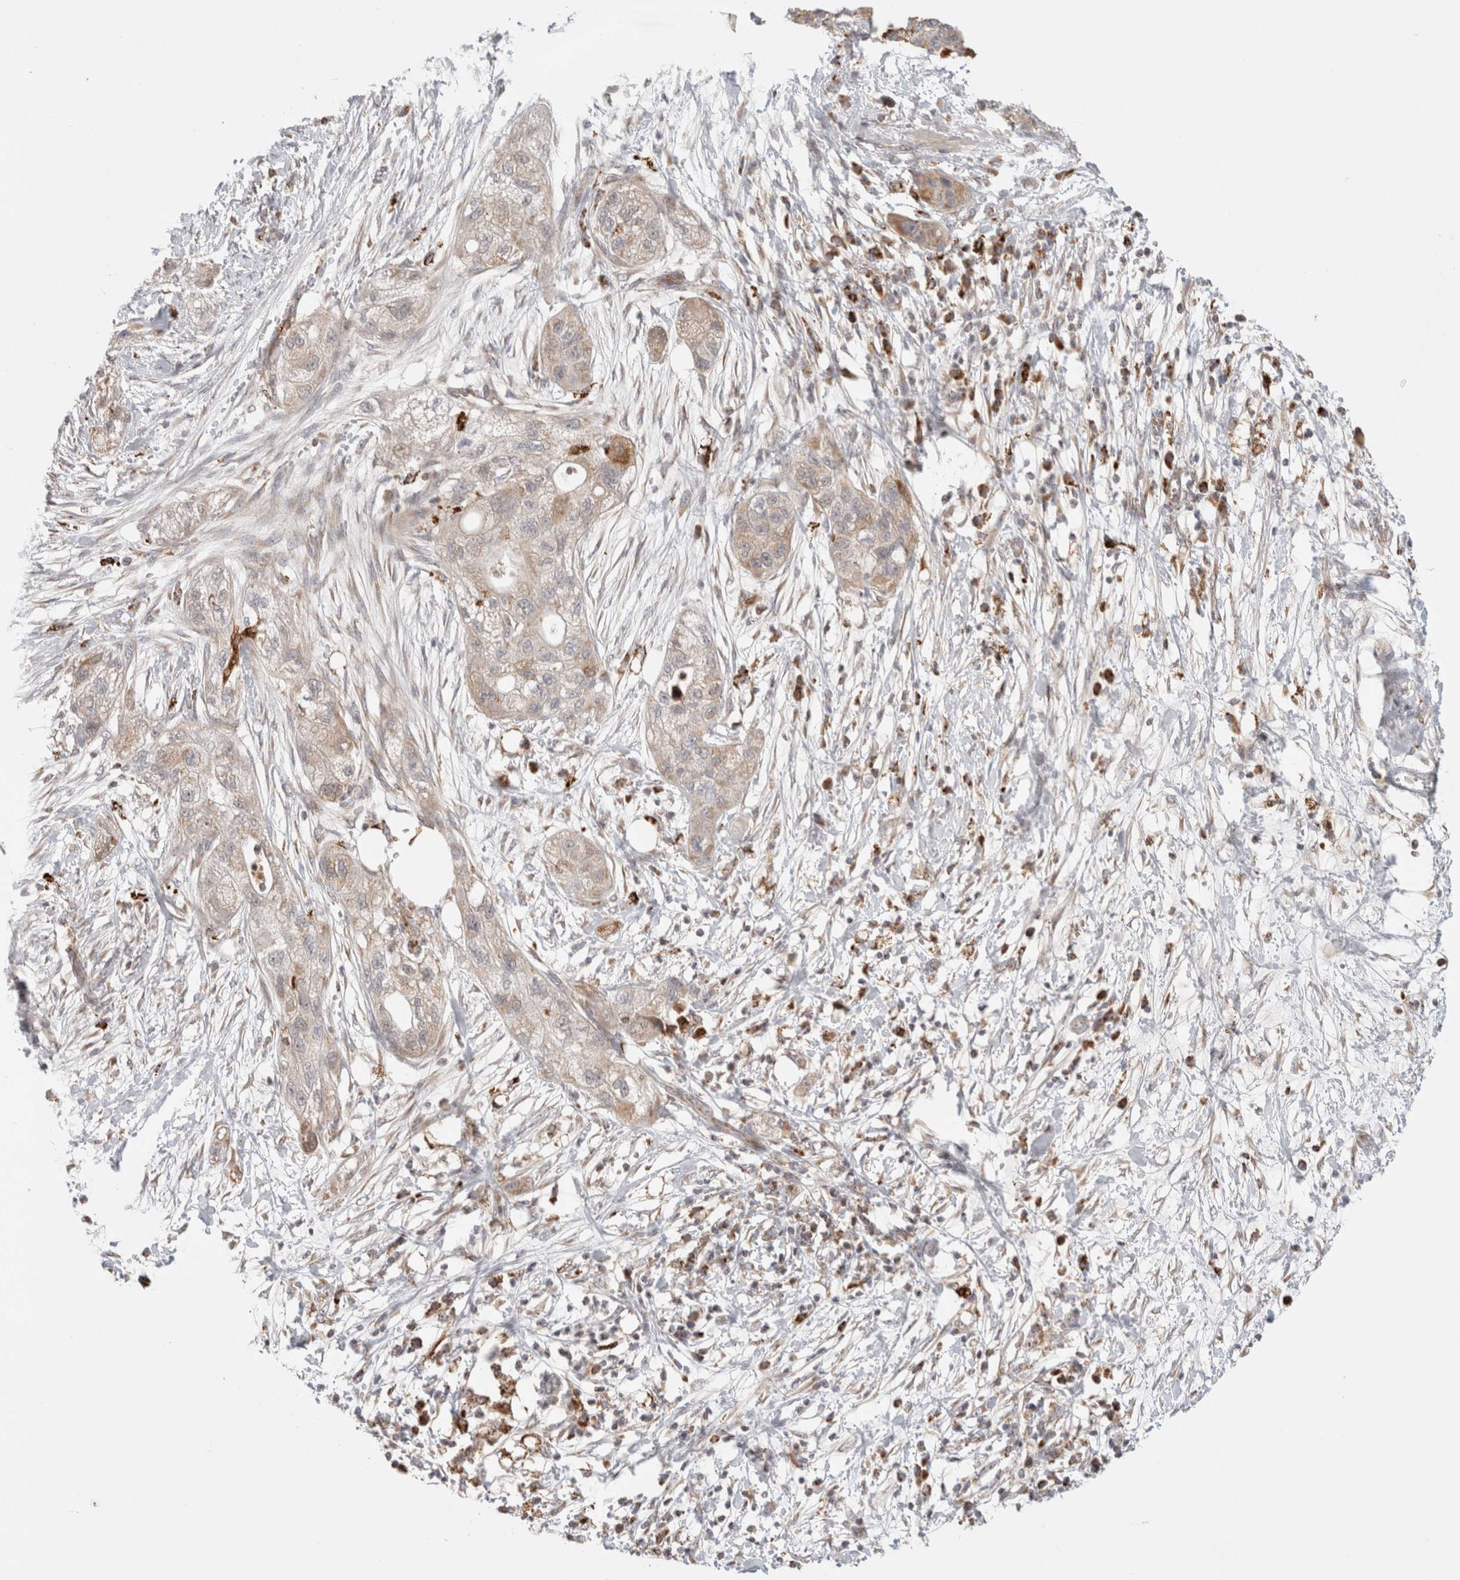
{"staining": {"intensity": "weak", "quantity": "<25%", "location": "cytoplasmic/membranous"}, "tissue": "pancreatic cancer", "cell_type": "Tumor cells", "image_type": "cancer", "snomed": [{"axis": "morphology", "description": "Adenocarcinoma, NOS"}, {"axis": "topography", "description": "Pancreas"}], "caption": "Tumor cells show no significant positivity in pancreatic adenocarcinoma.", "gene": "HROB", "patient": {"sex": "female", "age": 78}}